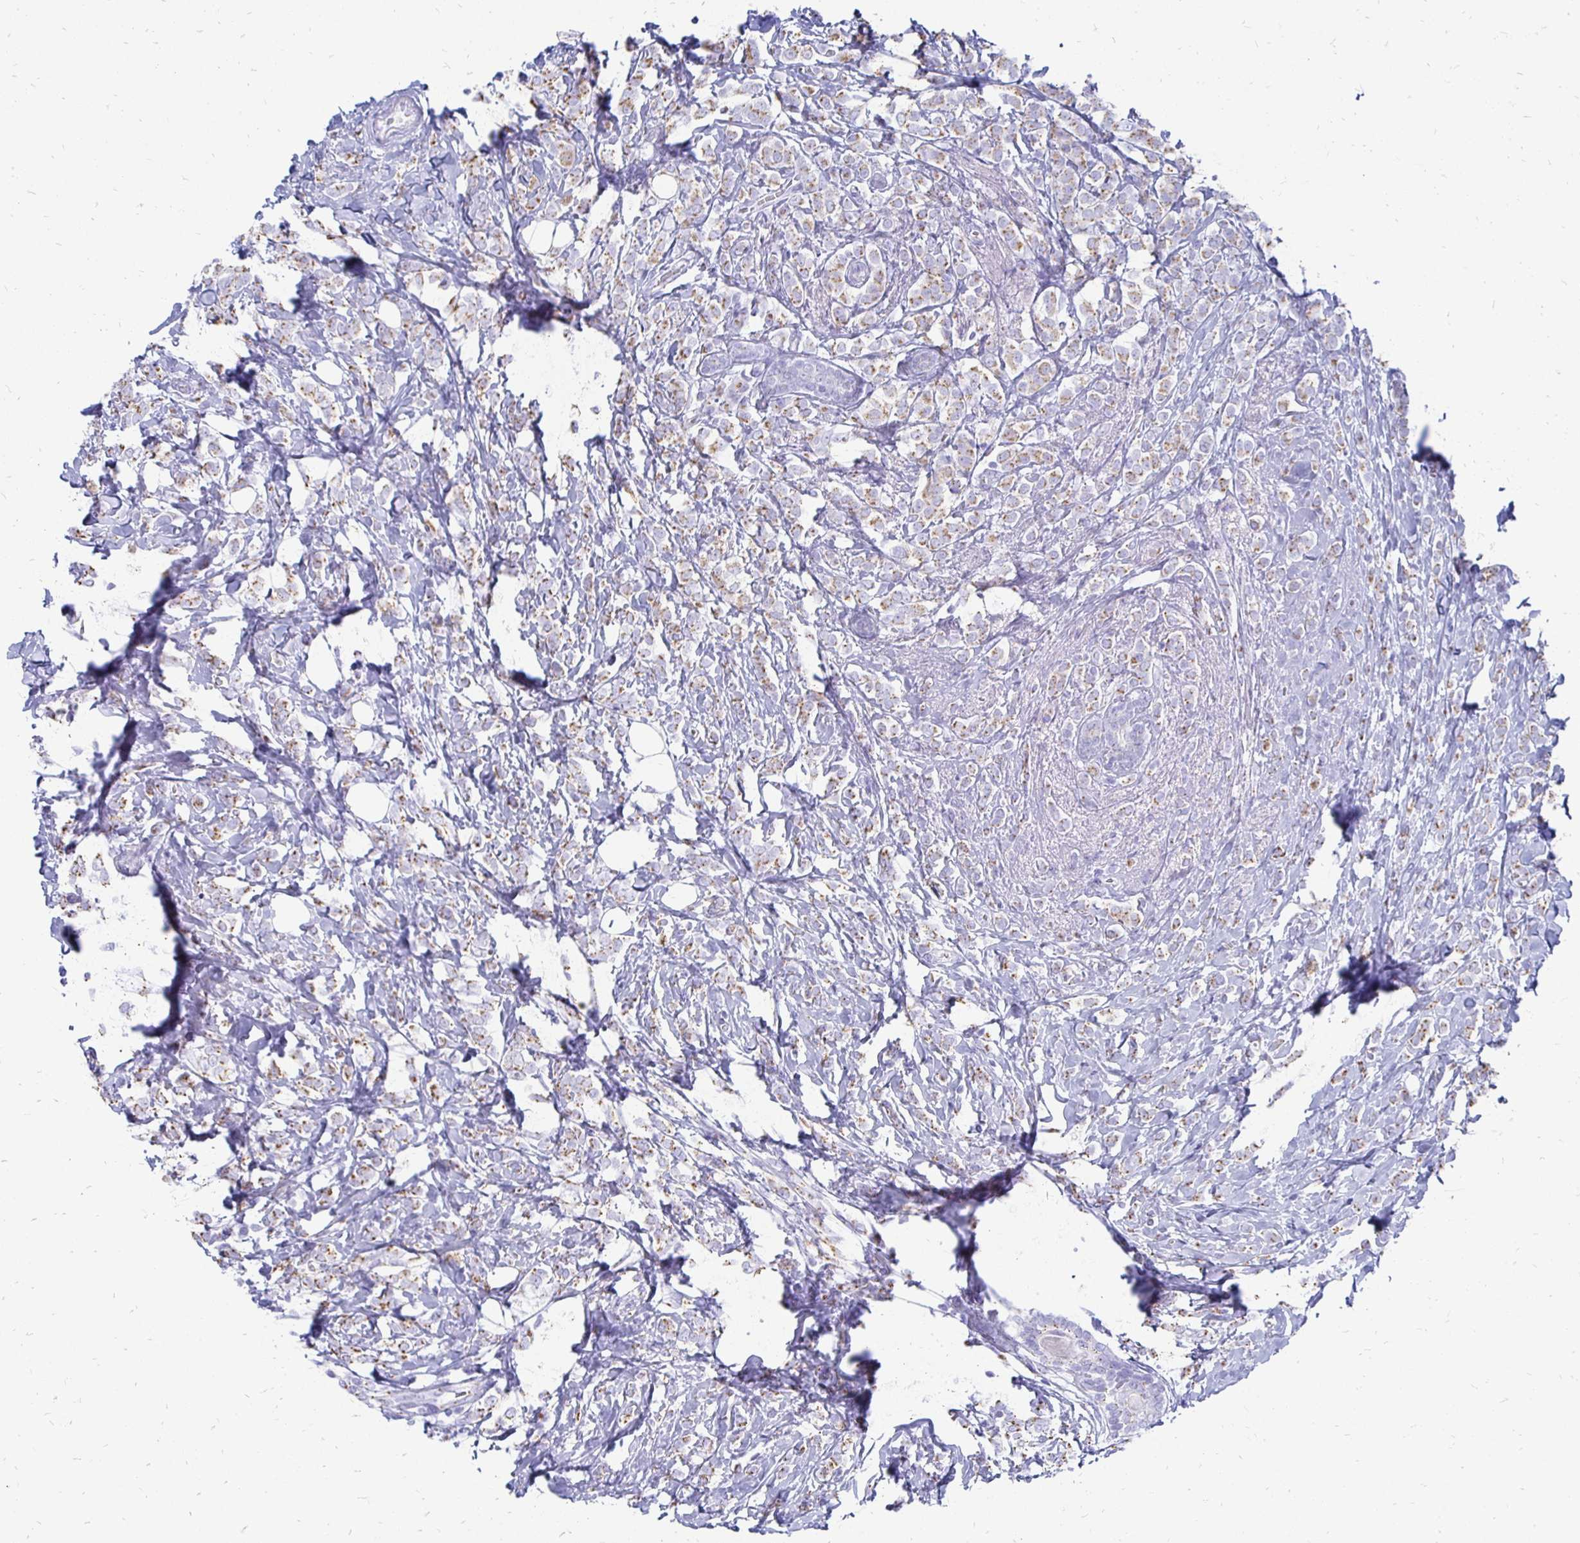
{"staining": {"intensity": "weak", "quantity": ">75%", "location": "cytoplasmic/membranous"}, "tissue": "breast cancer", "cell_type": "Tumor cells", "image_type": "cancer", "snomed": [{"axis": "morphology", "description": "Lobular carcinoma"}, {"axis": "topography", "description": "Breast"}], "caption": "High-magnification brightfield microscopy of breast lobular carcinoma stained with DAB (brown) and counterstained with hematoxylin (blue). tumor cells exhibit weak cytoplasmic/membranous positivity is seen in approximately>75% of cells.", "gene": "PAGE4", "patient": {"sex": "female", "age": 49}}